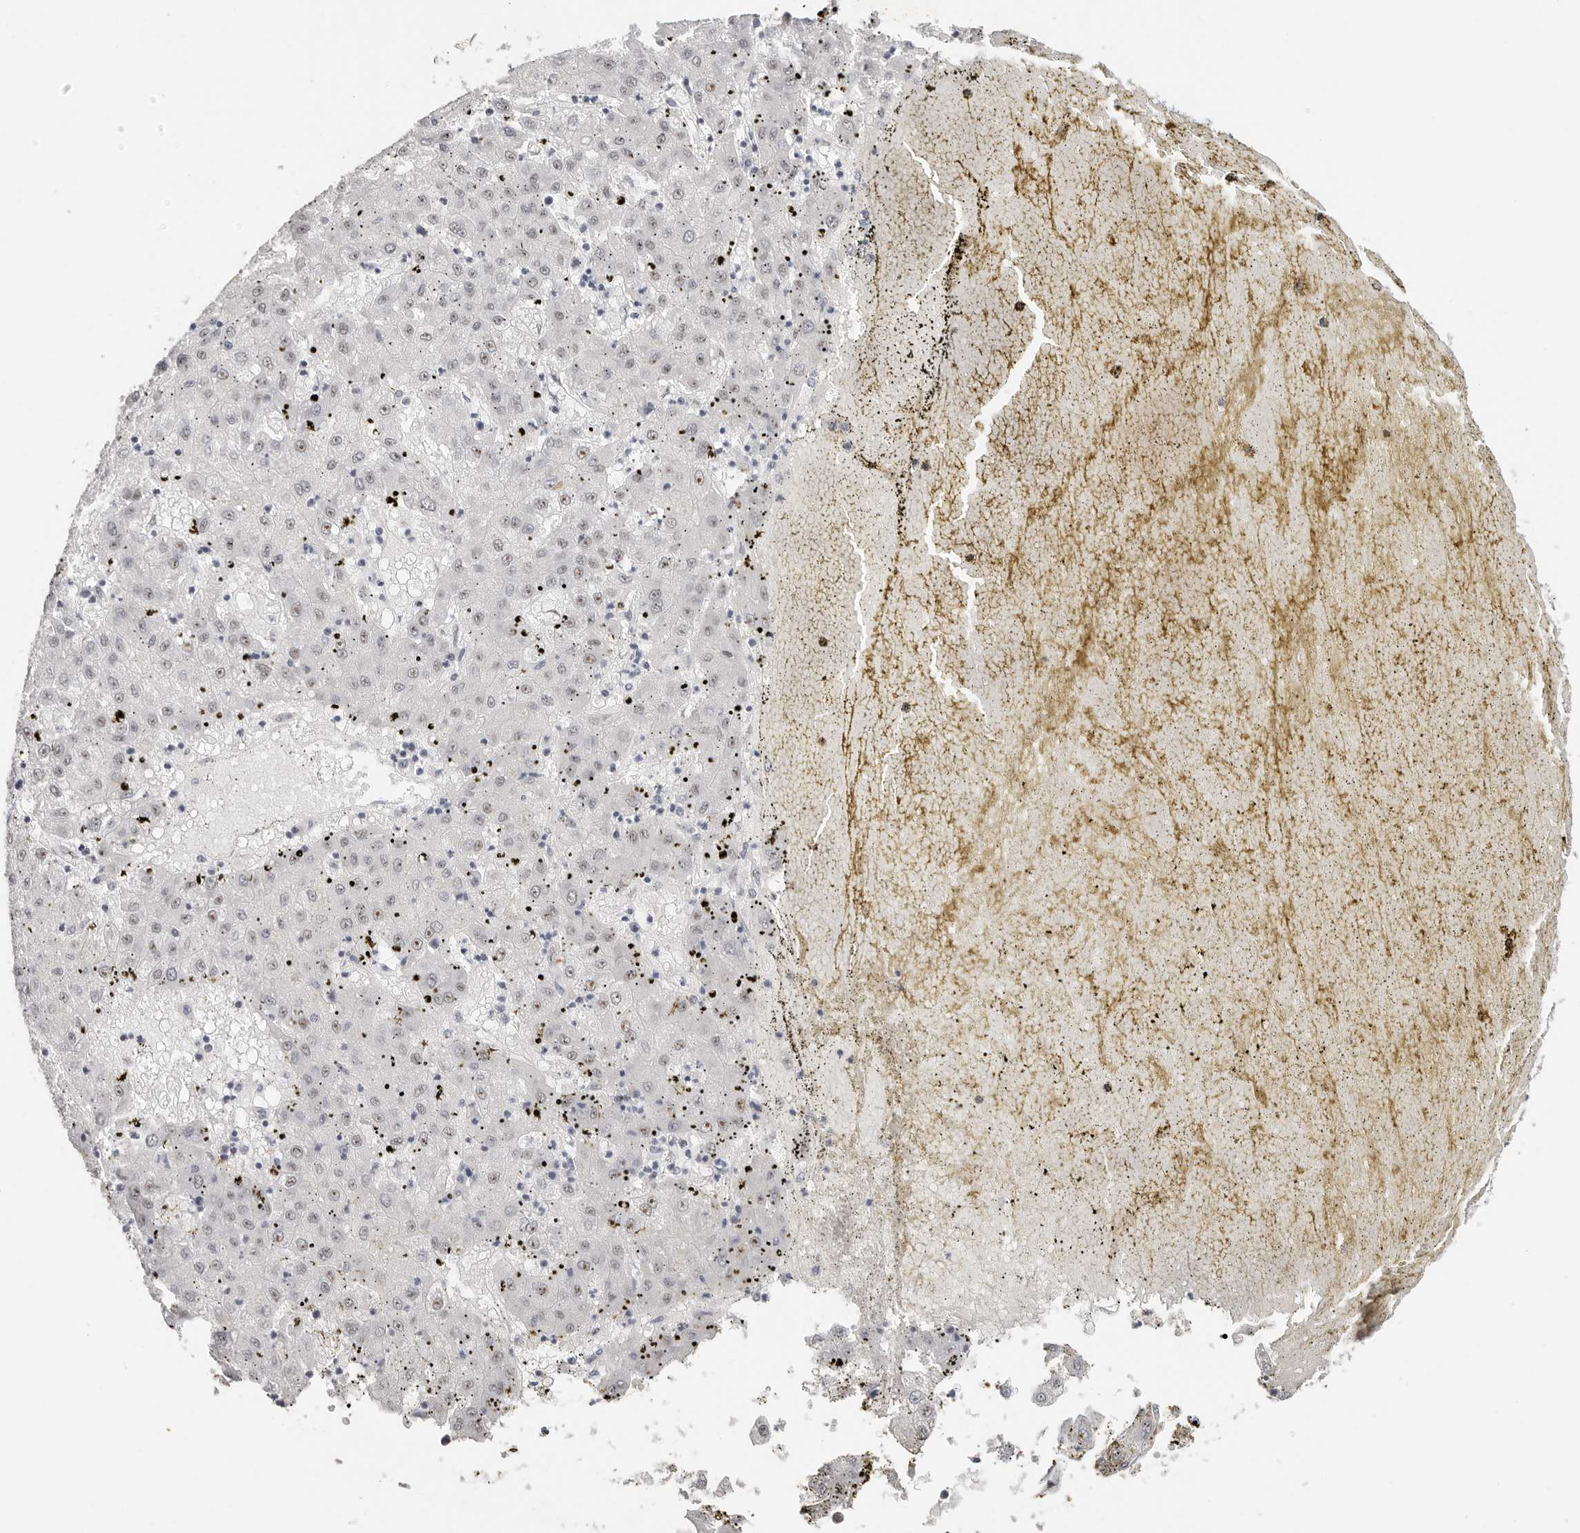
{"staining": {"intensity": "negative", "quantity": "none", "location": "none"}, "tissue": "liver cancer", "cell_type": "Tumor cells", "image_type": "cancer", "snomed": [{"axis": "morphology", "description": "Carcinoma, Hepatocellular, NOS"}, {"axis": "topography", "description": "Liver"}], "caption": "High magnification brightfield microscopy of liver hepatocellular carcinoma stained with DAB (brown) and counterstained with hematoxylin (blue): tumor cells show no significant staining.", "gene": "LARP7", "patient": {"sex": "male", "age": 72}}